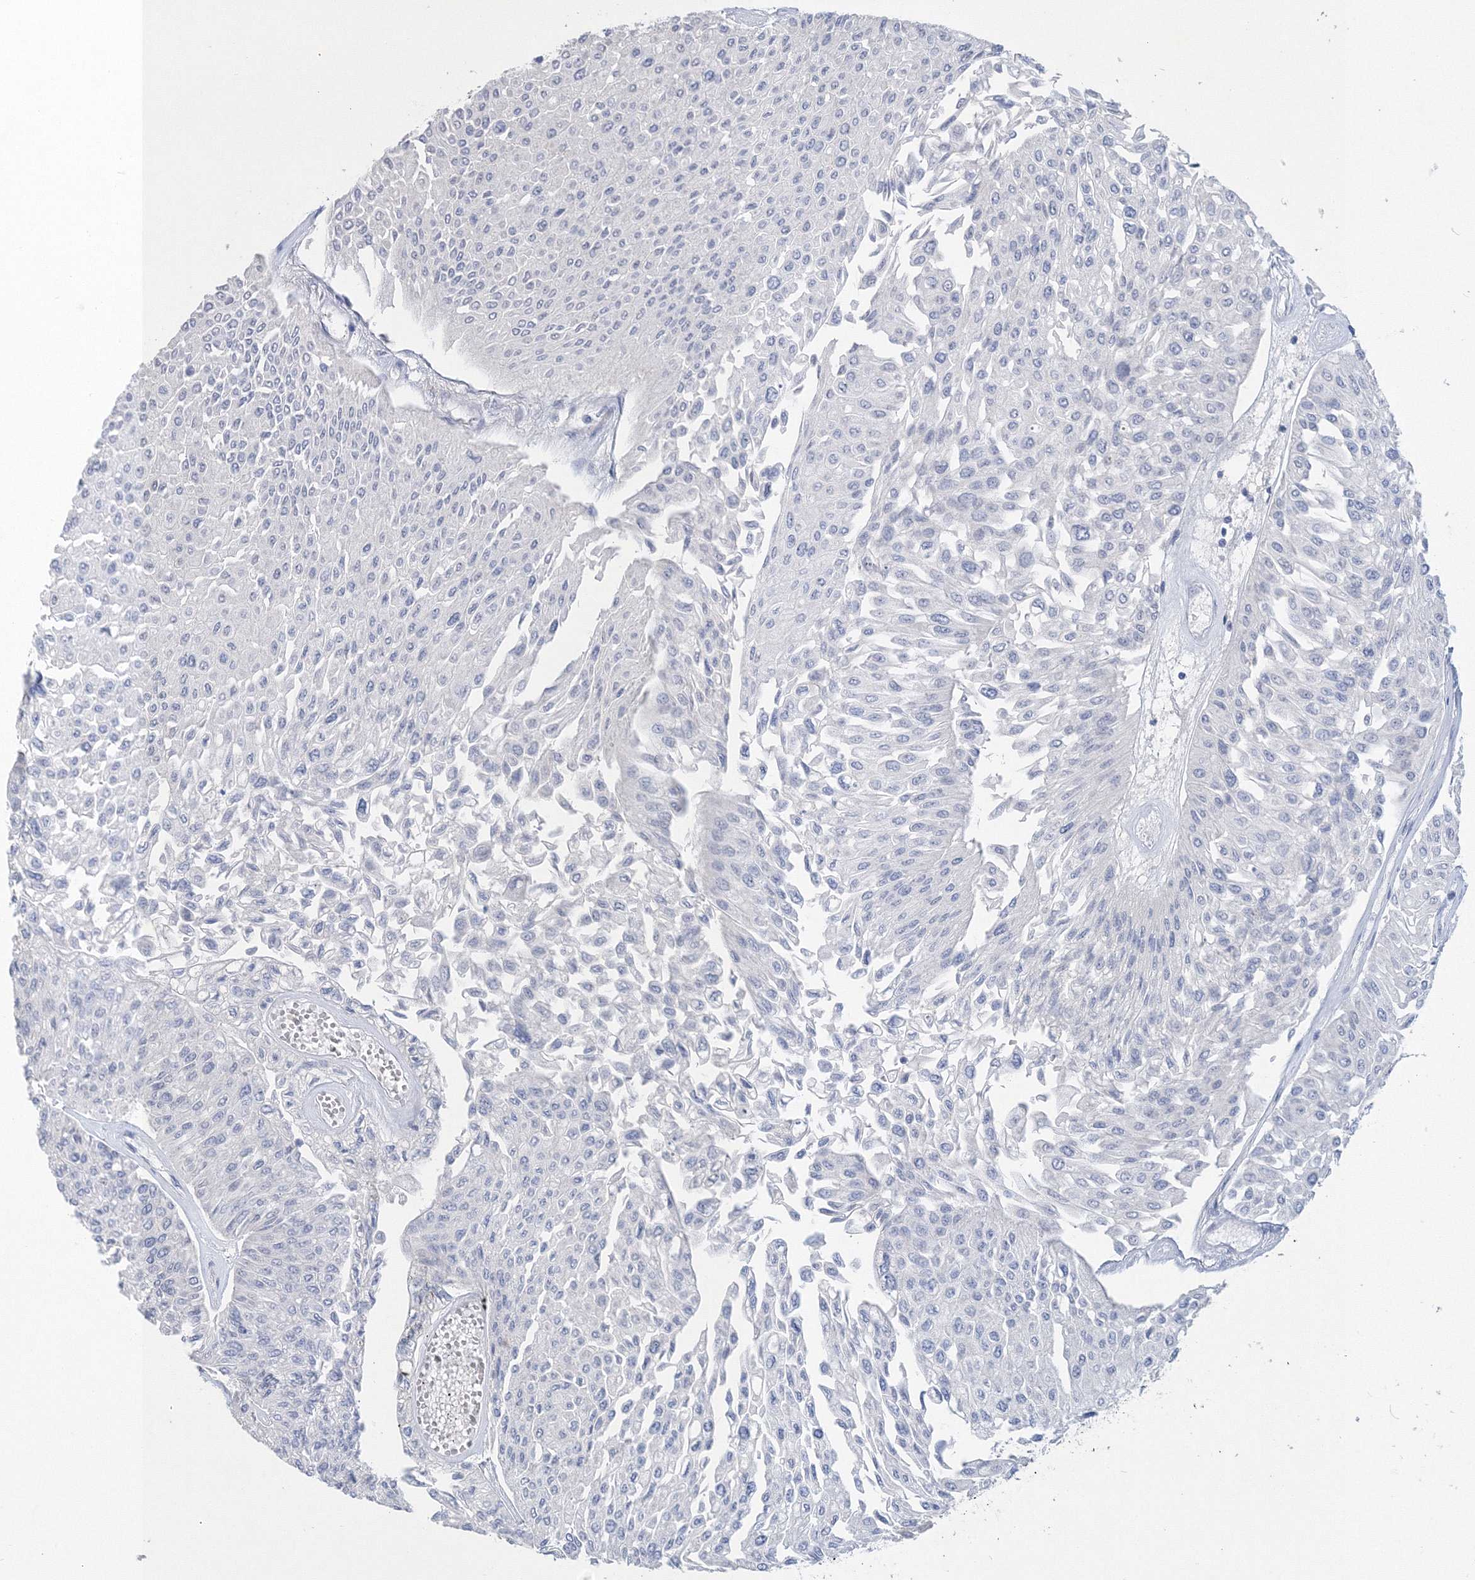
{"staining": {"intensity": "negative", "quantity": "none", "location": "none"}, "tissue": "urothelial cancer", "cell_type": "Tumor cells", "image_type": "cancer", "snomed": [{"axis": "morphology", "description": "Urothelial carcinoma, Low grade"}, {"axis": "topography", "description": "Urinary bladder"}], "caption": "Low-grade urothelial carcinoma stained for a protein using immunohistochemistry (IHC) demonstrates no positivity tumor cells.", "gene": "OSBPL6", "patient": {"sex": "male", "age": 67}}